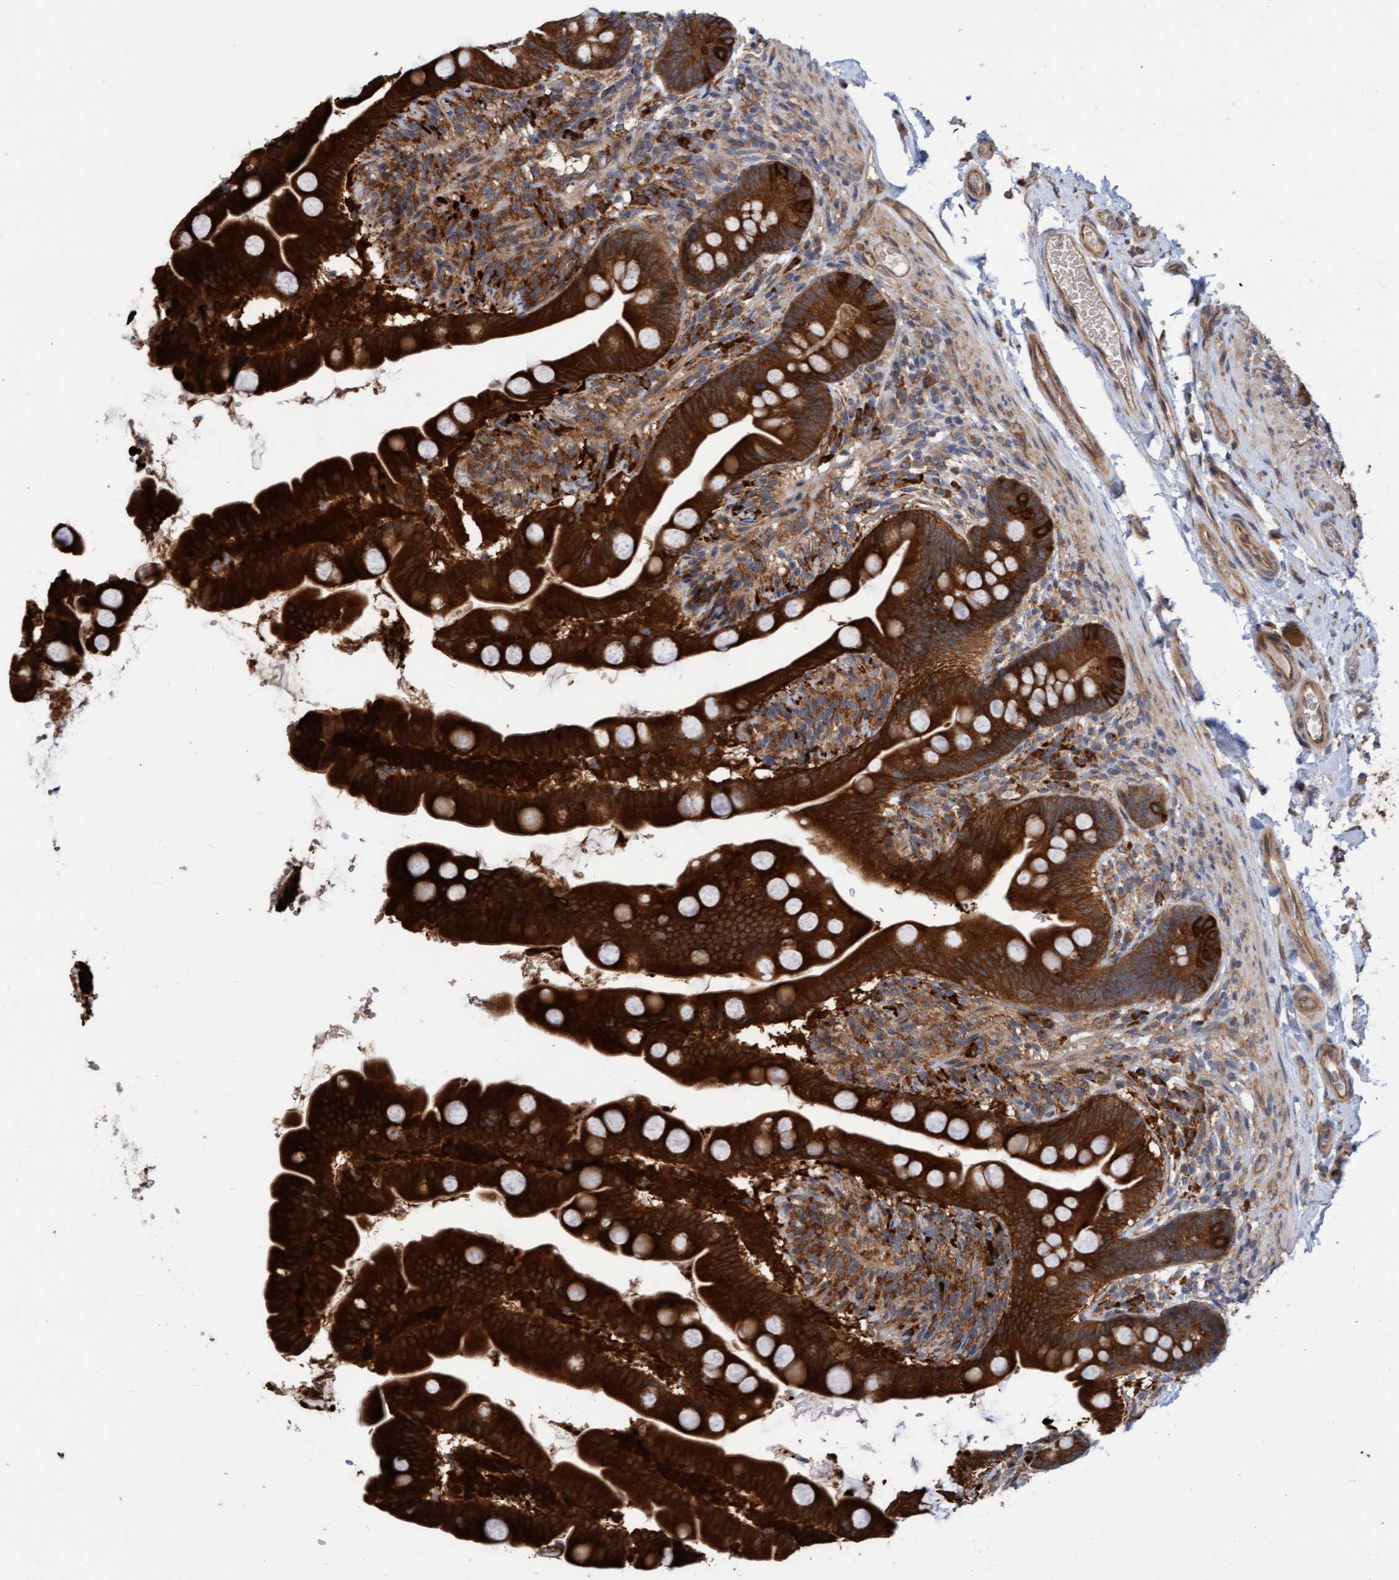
{"staining": {"intensity": "strong", "quantity": ">75%", "location": "cytoplasmic/membranous"}, "tissue": "small intestine", "cell_type": "Glandular cells", "image_type": "normal", "snomed": [{"axis": "morphology", "description": "Normal tissue, NOS"}, {"axis": "topography", "description": "Small intestine"}], "caption": "A brown stain shows strong cytoplasmic/membranous expression of a protein in glandular cells of benign small intestine. (Brightfield microscopy of DAB IHC at high magnification).", "gene": "KIAA0753", "patient": {"sex": "female", "age": 56}}